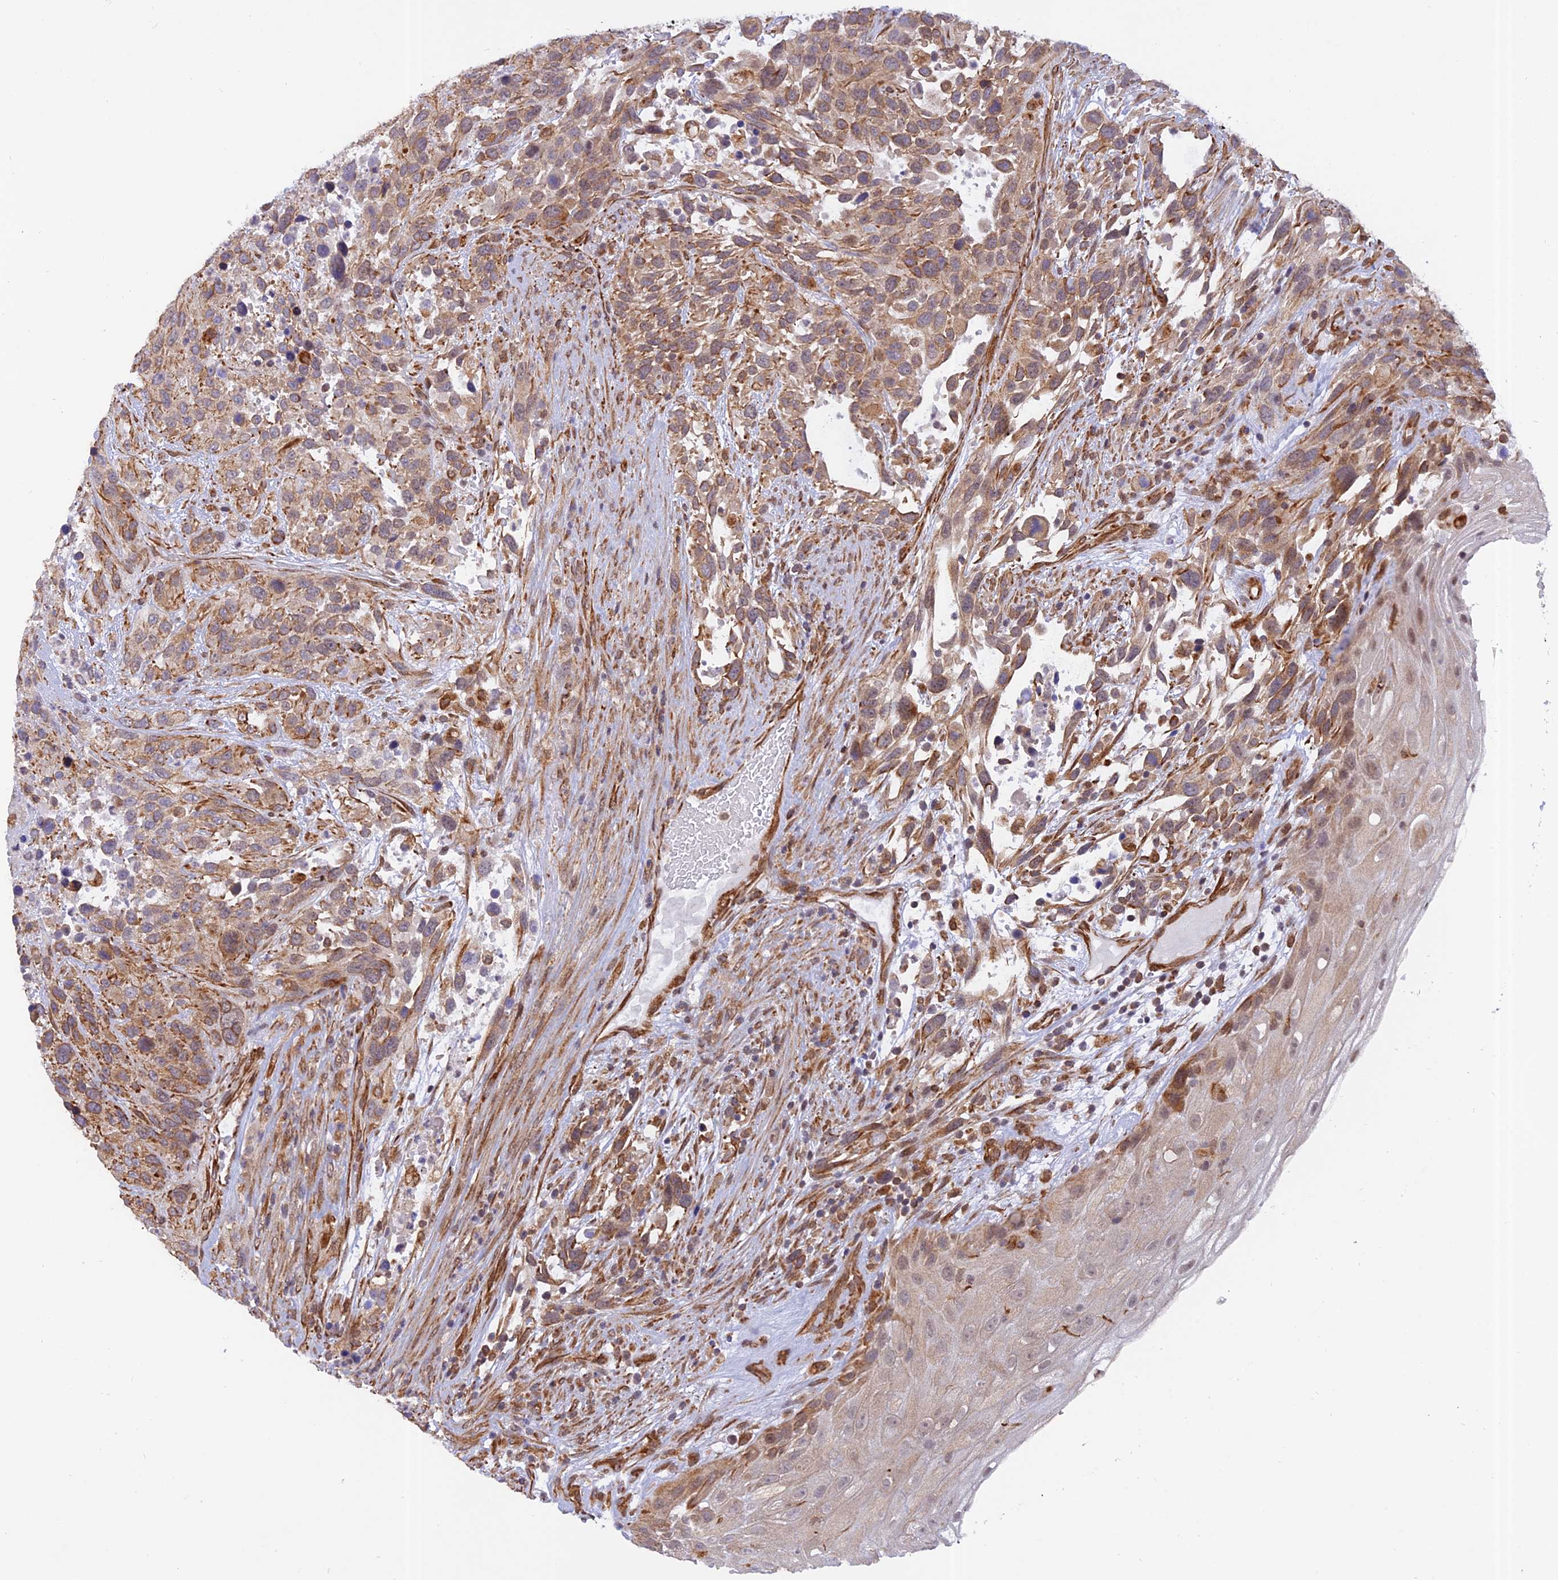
{"staining": {"intensity": "moderate", "quantity": ">75%", "location": "cytoplasmic/membranous"}, "tissue": "urothelial cancer", "cell_type": "Tumor cells", "image_type": "cancer", "snomed": [{"axis": "morphology", "description": "Urothelial carcinoma, High grade"}, {"axis": "topography", "description": "Urinary bladder"}], "caption": "Protein analysis of urothelial carcinoma (high-grade) tissue reveals moderate cytoplasmic/membranous positivity in approximately >75% of tumor cells. (DAB (3,3'-diaminobenzidine) = brown stain, brightfield microscopy at high magnification).", "gene": "PAGR1", "patient": {"sex": "female", "age": 70}}